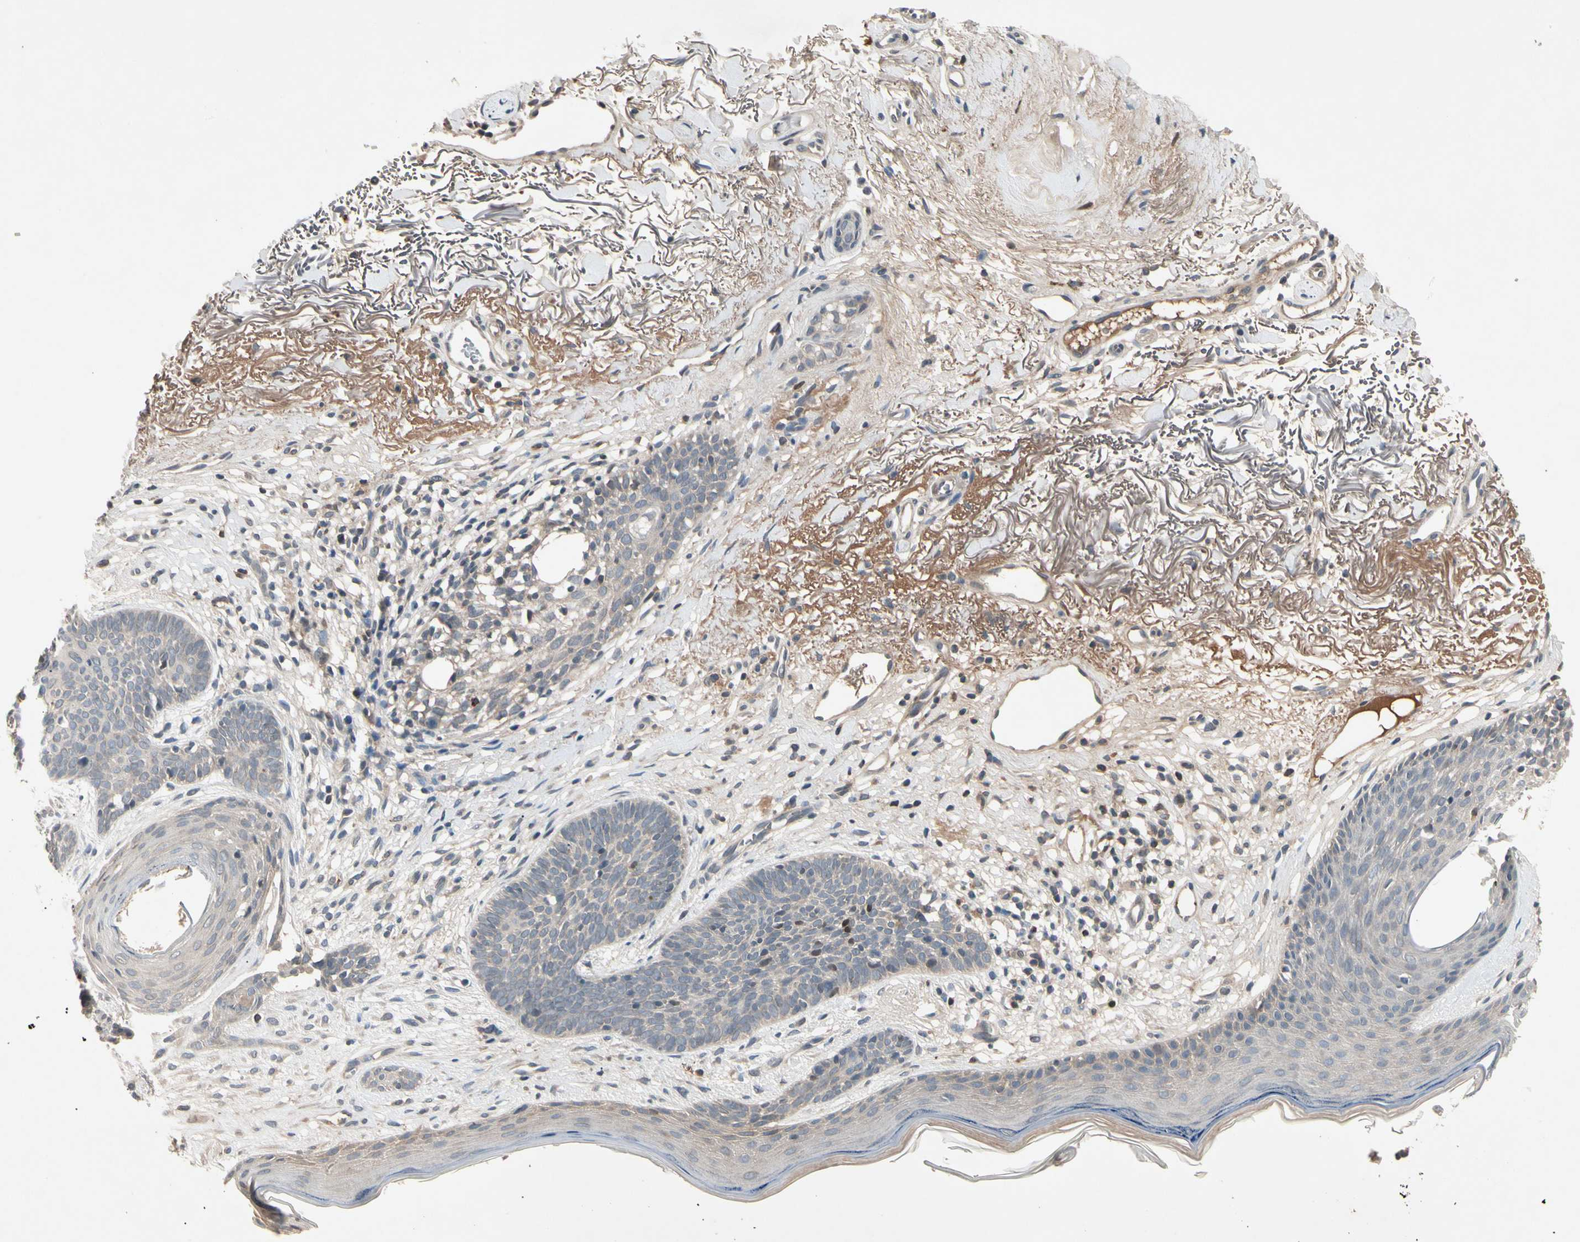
{"staining": {"intensity": "weak", "quantity": "25%-75%", "location": "cytoplasmic/membranous"}, "tissue": "skin cancer", "cell_type": "Tumor cells", "image_type": "cancer", "snomed": [{"axis": "morphology", "description": "Normal tissue, NOS"}, {"axis": "morphology", "description": "Basal cell carcinoma"}, {"axis": "topography", "description": "Skin"}], "caption": "Basal cell carcinoma (skin) stained for a protein displays weak cytoplasmic/membranous positivity in tumor cells.", "gene": "CCL4", "patient": {"sex": "female", "age": 70}}